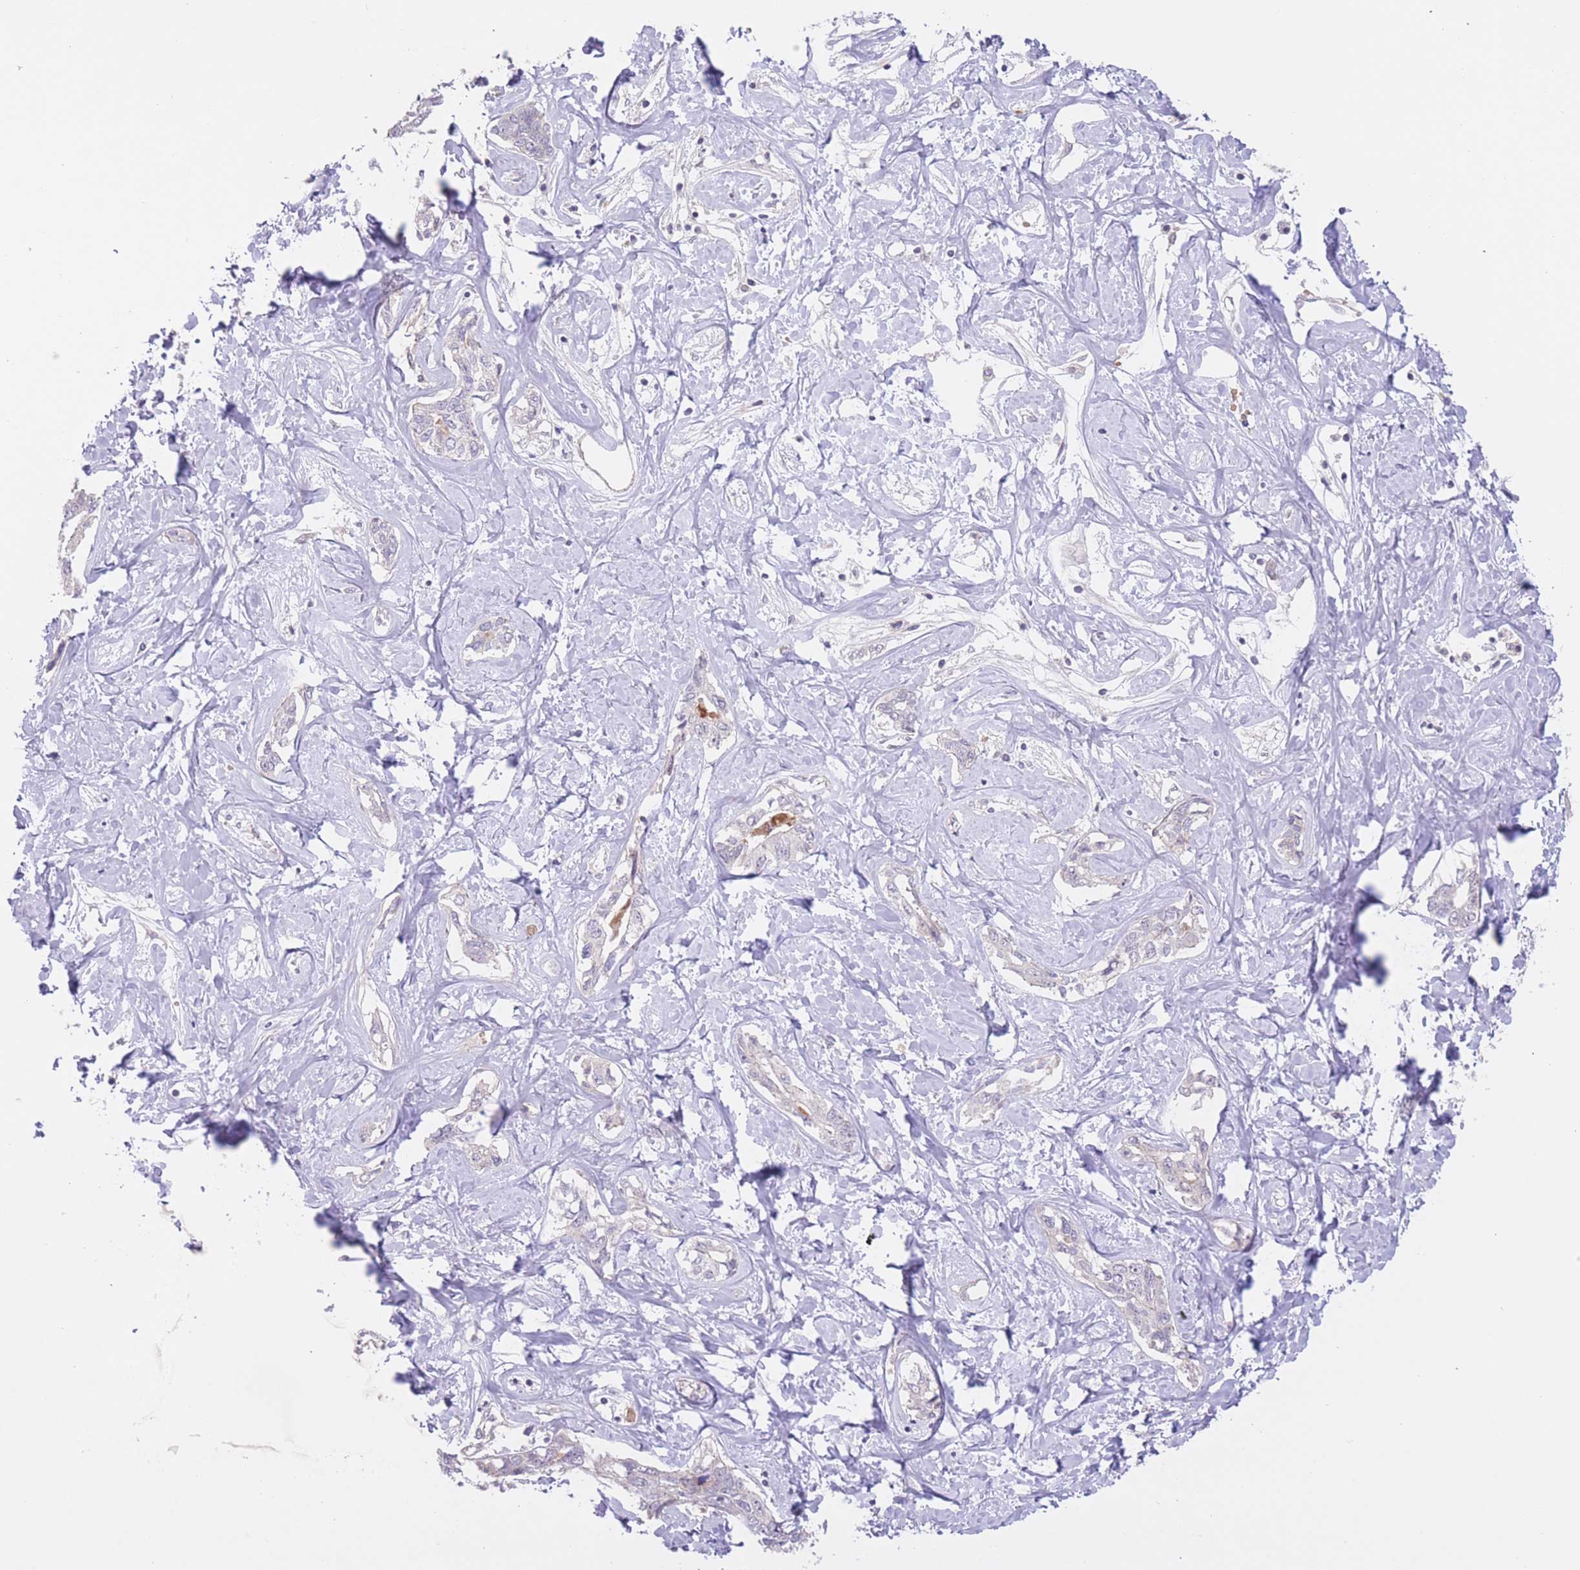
{"staining": {"intensity": "negative", "quantity": "none", "location": "none"}, "tissue": "liver cancer", "cell_type": "Tumor cells", "image_type": "cancer", "snomed": [{"axis": "morphology", "description": "Cholangiocarcinoma"}, {"axis": "topography", "description": "Liver"}], "caption": "Liver cholangiocarcinoma was stained to show a protein in brown. There is no significant staining in tumor cells.", "gene": "FUT5", "patient": {"sex": "male", "age": 59}}